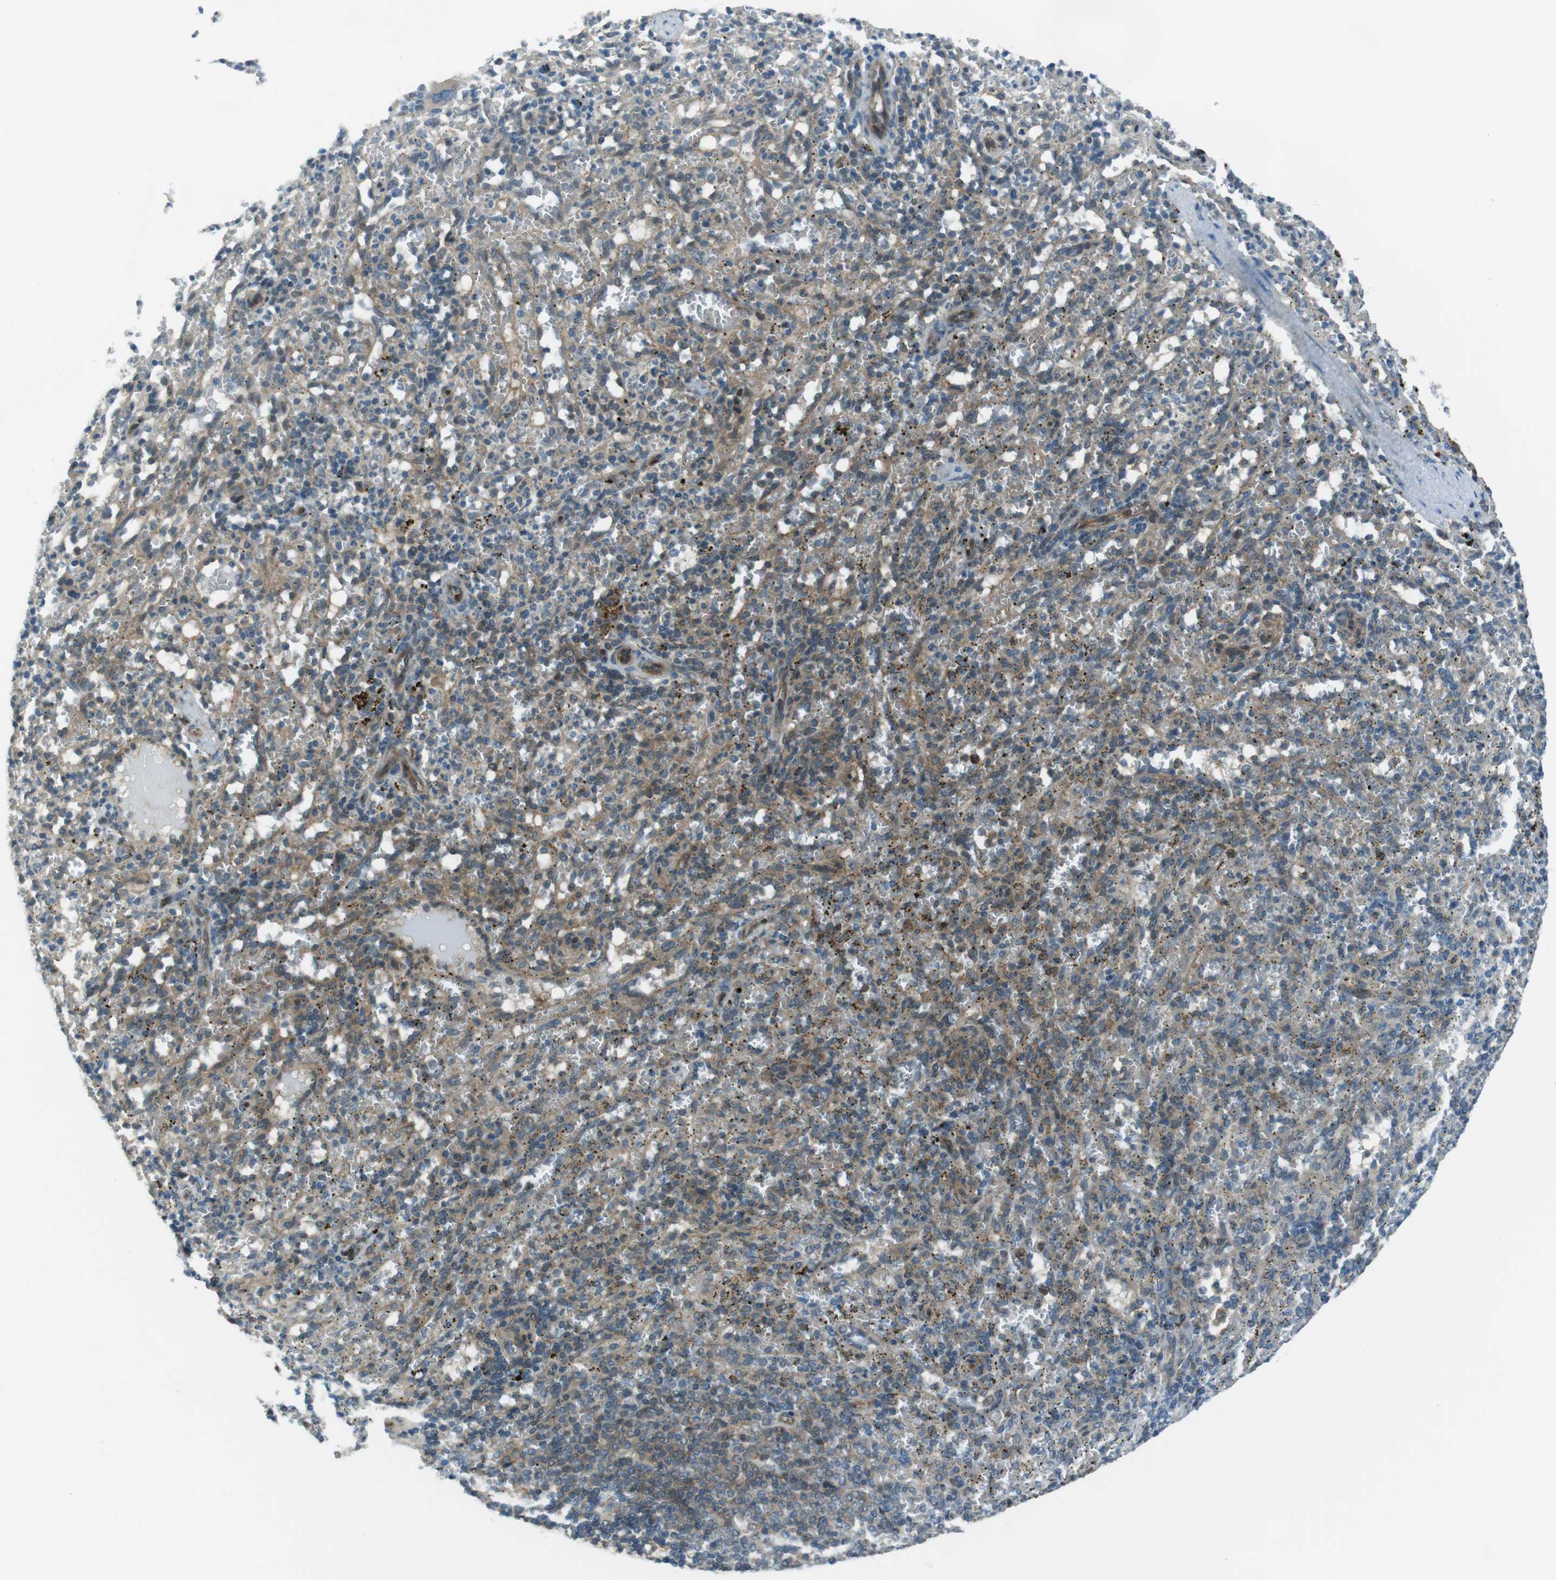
{"staining": {"intensity": "weak", "quantity": "25%-75%", "location": "cytoplasmic/membranous"}, "tissue": "spleen", "cell_type": "Cells in red pulp", "image_type": "normal", "snomed": [{"axis": "morphology", "description": "Normal tissue, NOS"}, {"axis": "topography", "description": "Spleen"}], "caption": "Protein staining of benign spleen shows weak cytoplasmic/membranous positivity in approximately 25%-75% of cells in red pulp.", "gene": "MFAP3", "patient": {"sex": "female", "age": 10}}